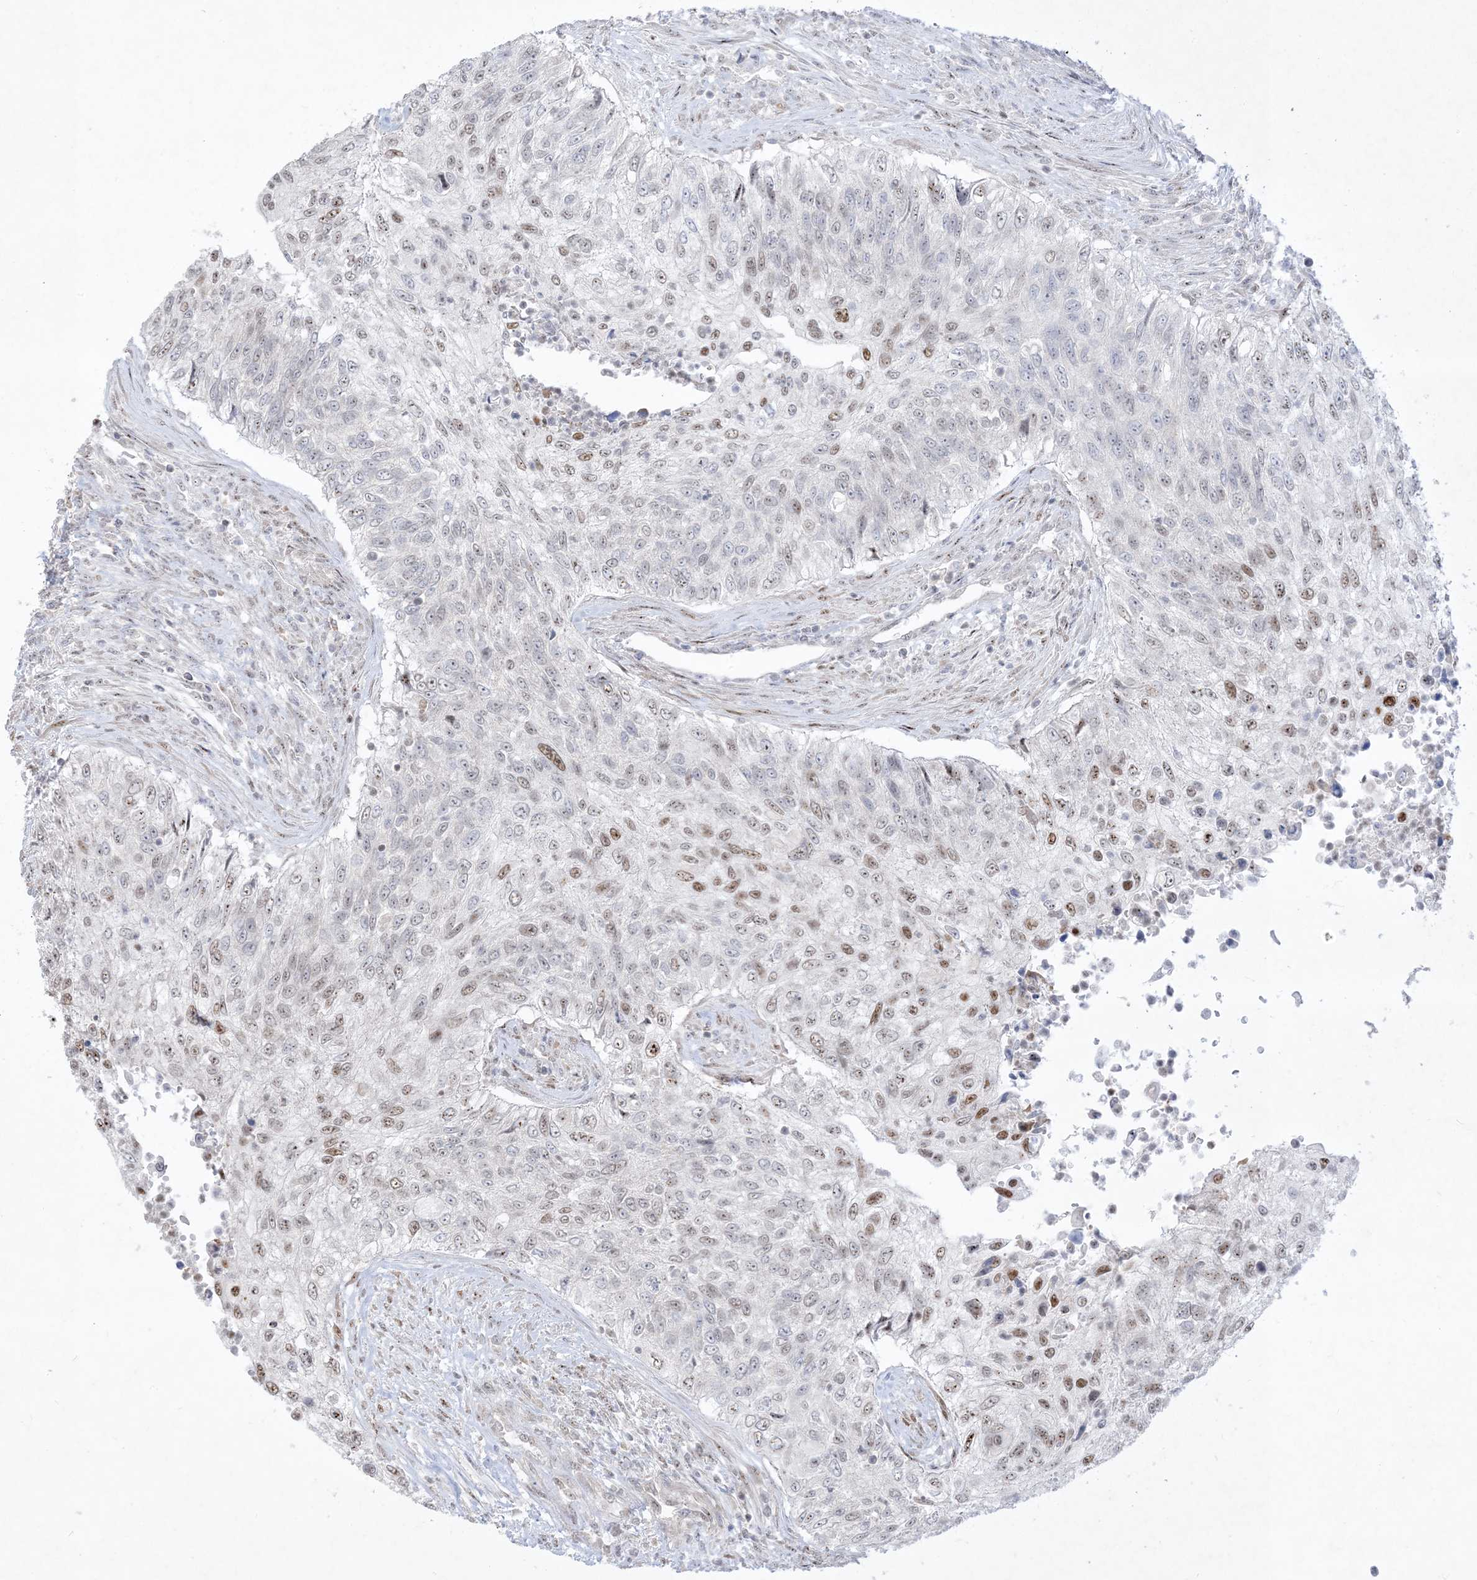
{"staining": {"intensity": "moderate", "quantity": "25%-75%", "location": "nuclear"}, "tissue": "urothelial cancer", "cell_type": "Tumor cells", "image_type": "cancer", "snomed": [{"axis": "morphology", "description": "Urothelial carcinoma, High grade"}, {"axis": "topography", "description": "Urinary bladder"}], "caption": "Immunohistochemical staining of high-grade urothelial carcinoma displays medium levels of moderate nuclear protein positivity in approximately 25%-75% of tumor cells.", "gene": "BHLHE40", "patient": {"sex": "female", "age": 60}}